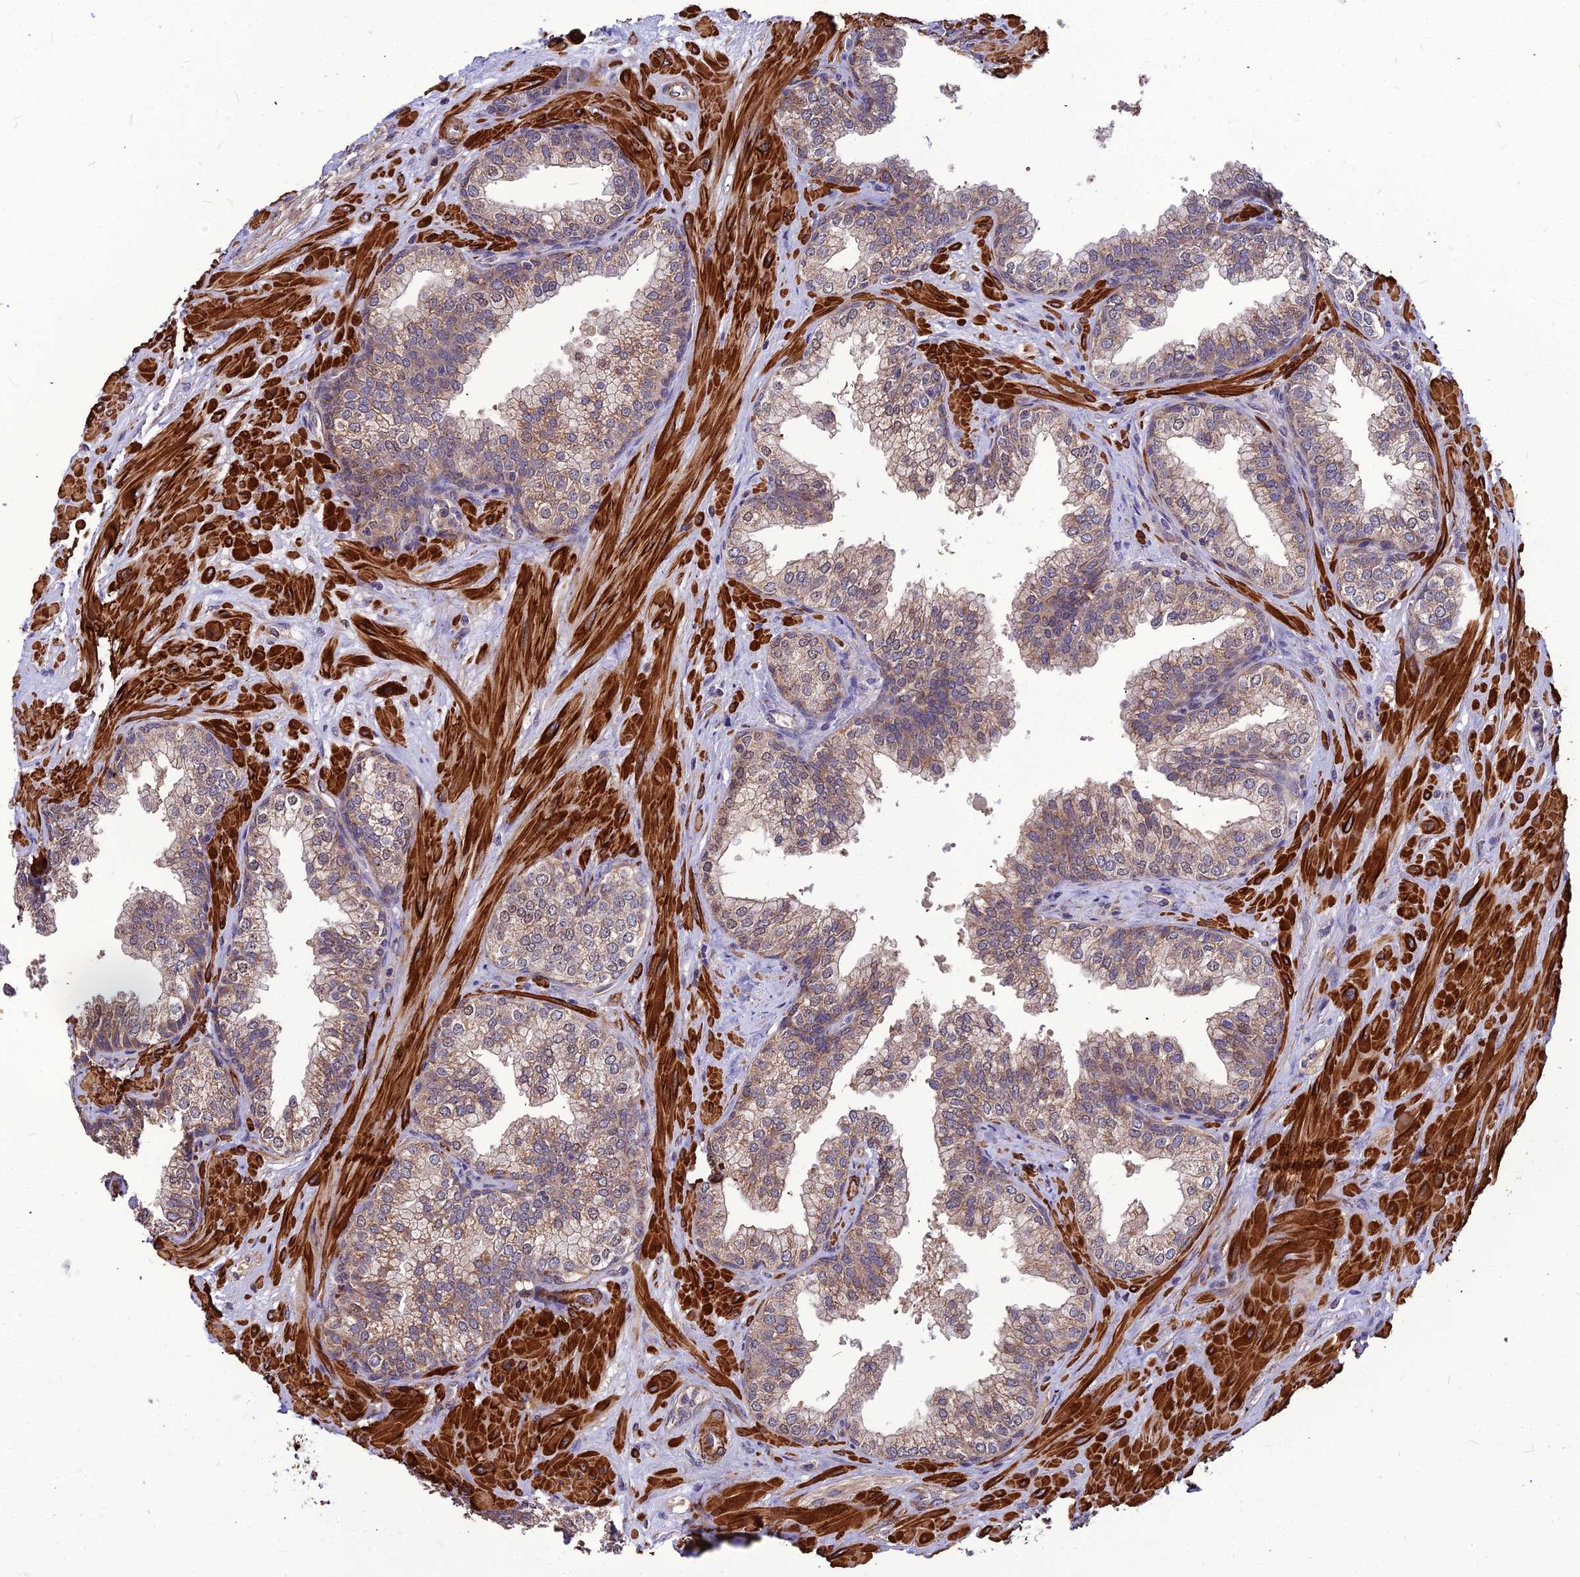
{"staining": {"intensity": "weak", "quantity": ">75%", "location": "cytoplasmic/membranous"}, "tissue": "prostate", "cell_type": "Glandular cells", "image_type": "normal", "snomed": [{"axis": "morphology", "description": "Normal tissue, NOS"}, {"axis": "topography", "description": "Prostate"}], "caption": "Protein staining of unremarkable prostate exhibits weak cytoplasmic/membranous staining in about >75% of glandular cells. (DAB (3,3'-diaminobenzidine) = brown stain, brightfield microscopy at high magnification).", "gene": "LEKR1", "patient": {"sex": "male", "age": 60}}